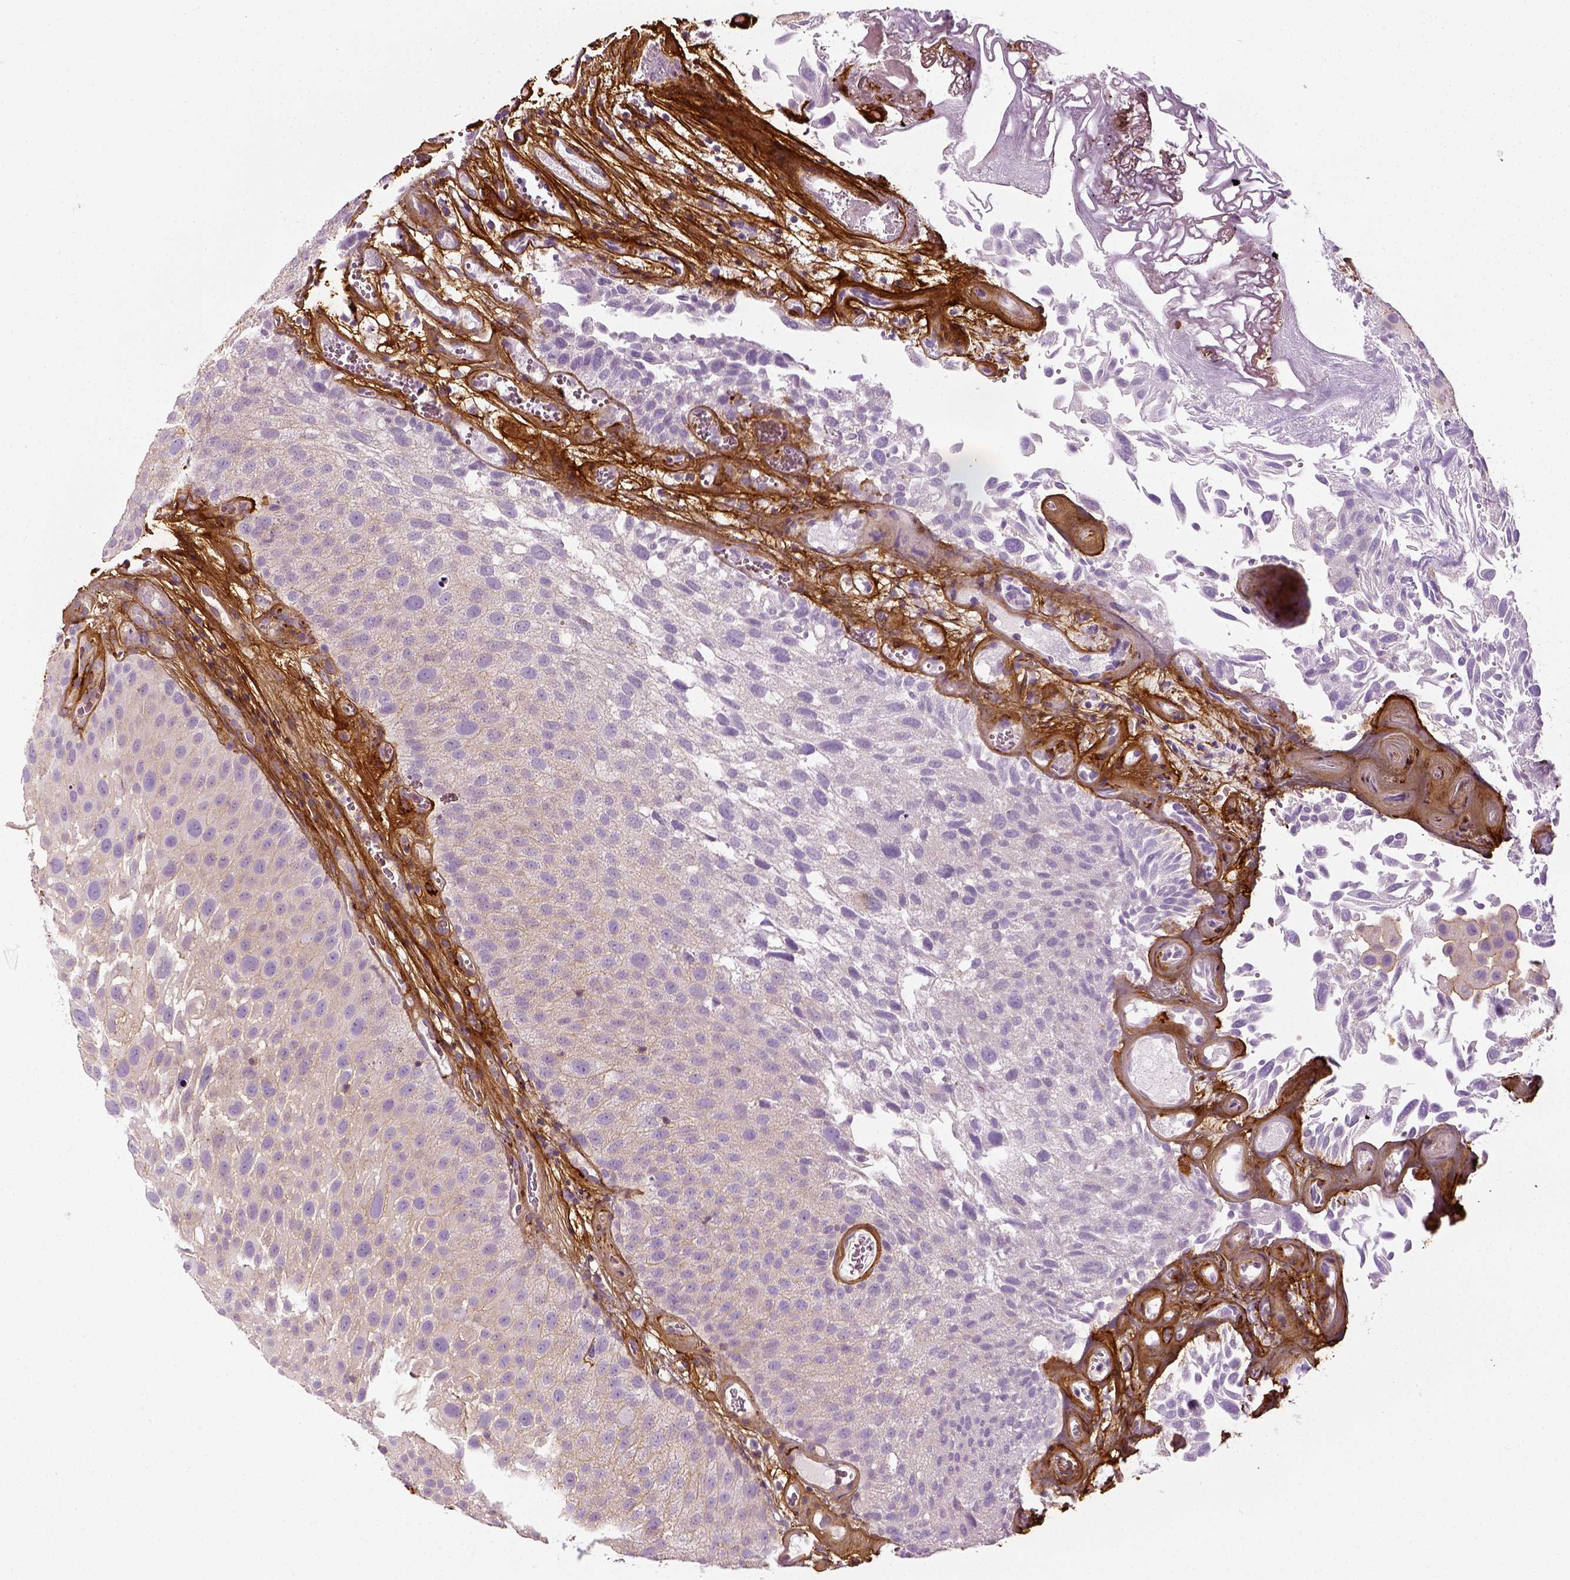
{"staining": {"intensity": "negative", "quantity": "none", "location": "none"}, "tissue": "urothelial cancer", "cell_type": "Tumor cells", "image_type": "cancer", "snomed": [{"axis": "morphology", "description": "Urothelial carcinoma, Low grade"}, {"axis": "topography", "description": "Urinary bladder"}], "caption": "Immunohistochemistry image of neoplastic tissue: human urothelial cancer stained with DAB (3,3'-diaminobenzidine) displays no significant protein expression in tumor cells.", "gene": "COL6A2", "patient": {"sex": "male", "age": 72}}